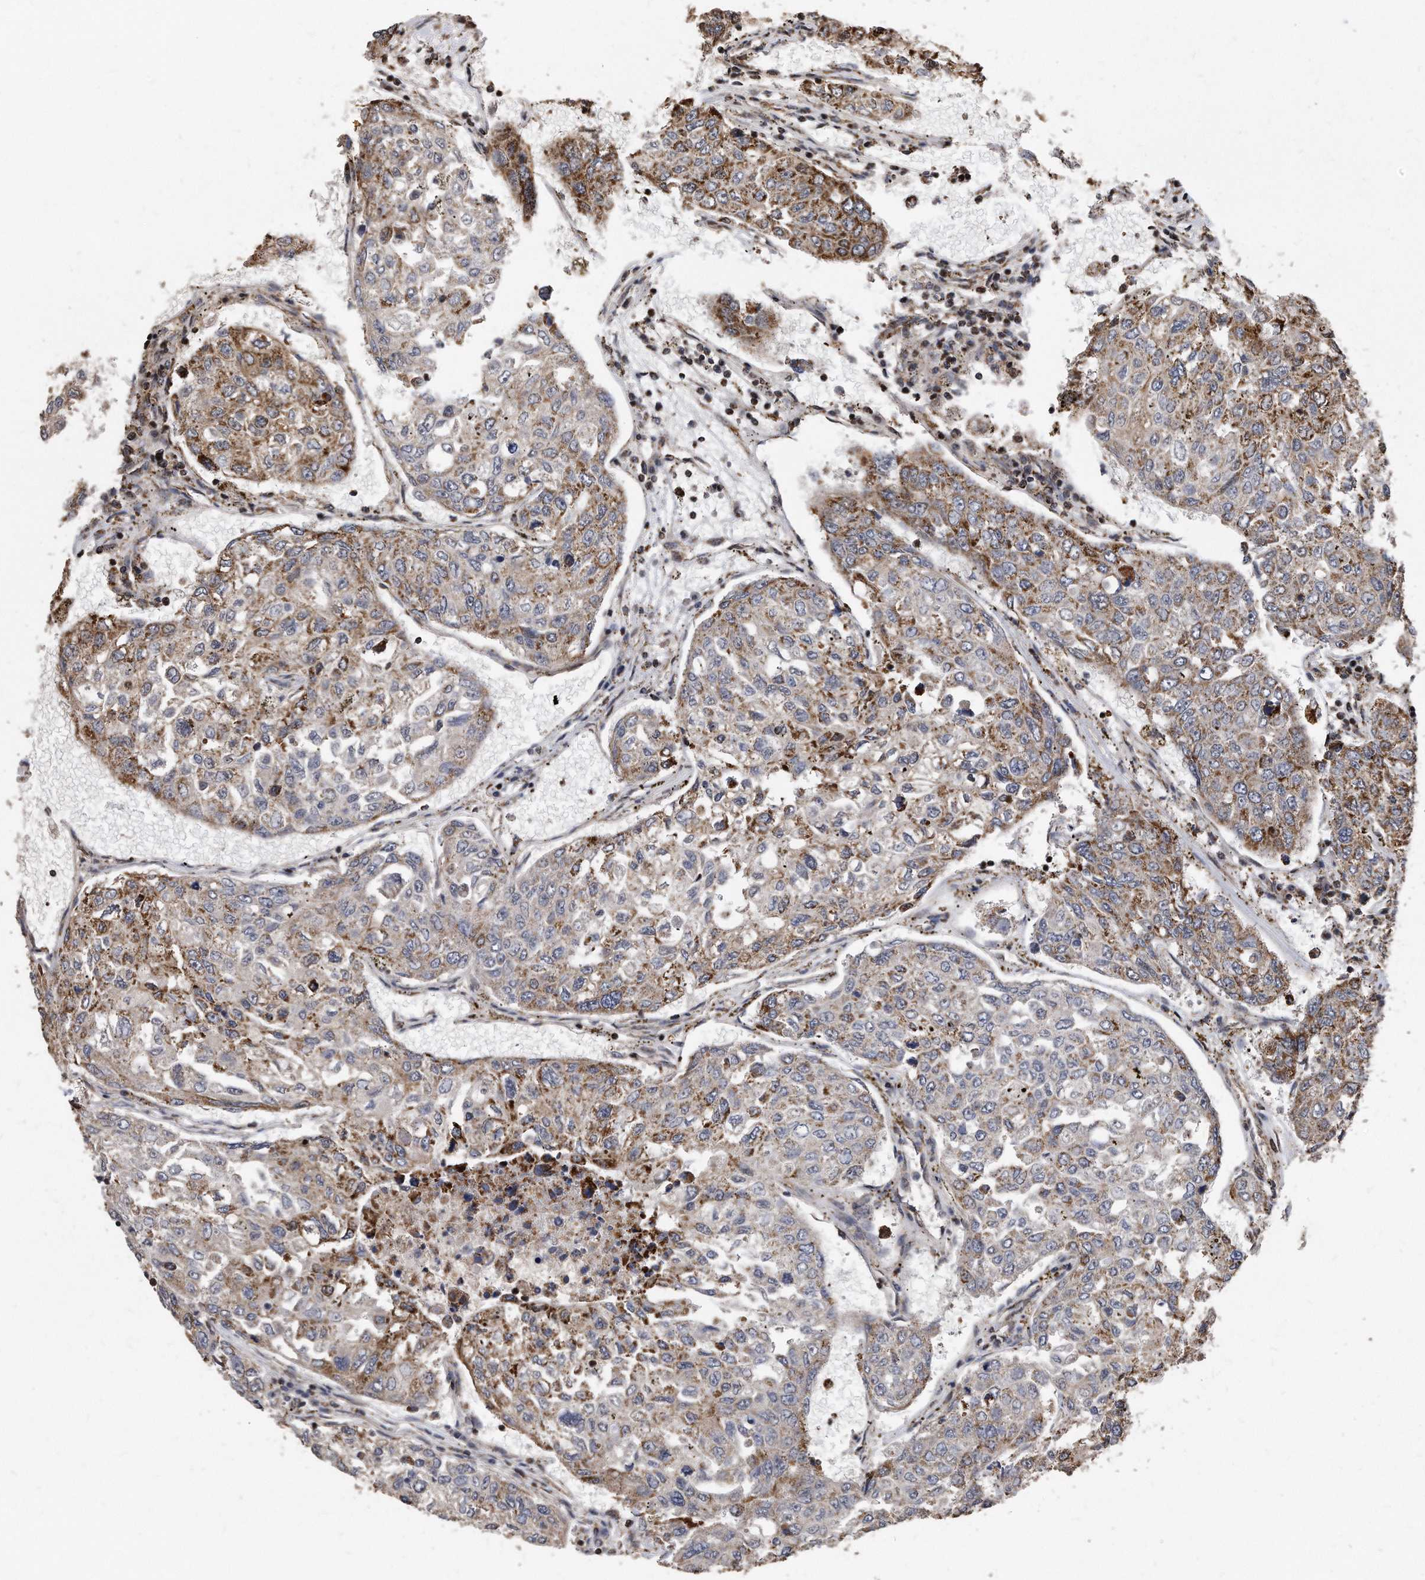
{"staining": {"intensity": "moderate", "quantity": "25%-75%", "location": "cytoplasmic/membranous"}, "tissue": "urothelial cancer", "cell_type": "Tumor cells", "image_type": "cancer", "snomed": [{"axis": "morphology", "description": "Urothelial carcinoma, High grade"}, {"axis": "topography", "description": "Lymph node"}, {"axis": "topography", "description": "Urinary bladder"}], "caption": "A micrograph showing moderate cytoplasmic/membranous expression in about 25%-75% of tumor cells in urothelial cancer, as visualized by brown immunohistochemical staining.", "gene": "DUSP22", "patient": {"sex": "male", "age": 51}}